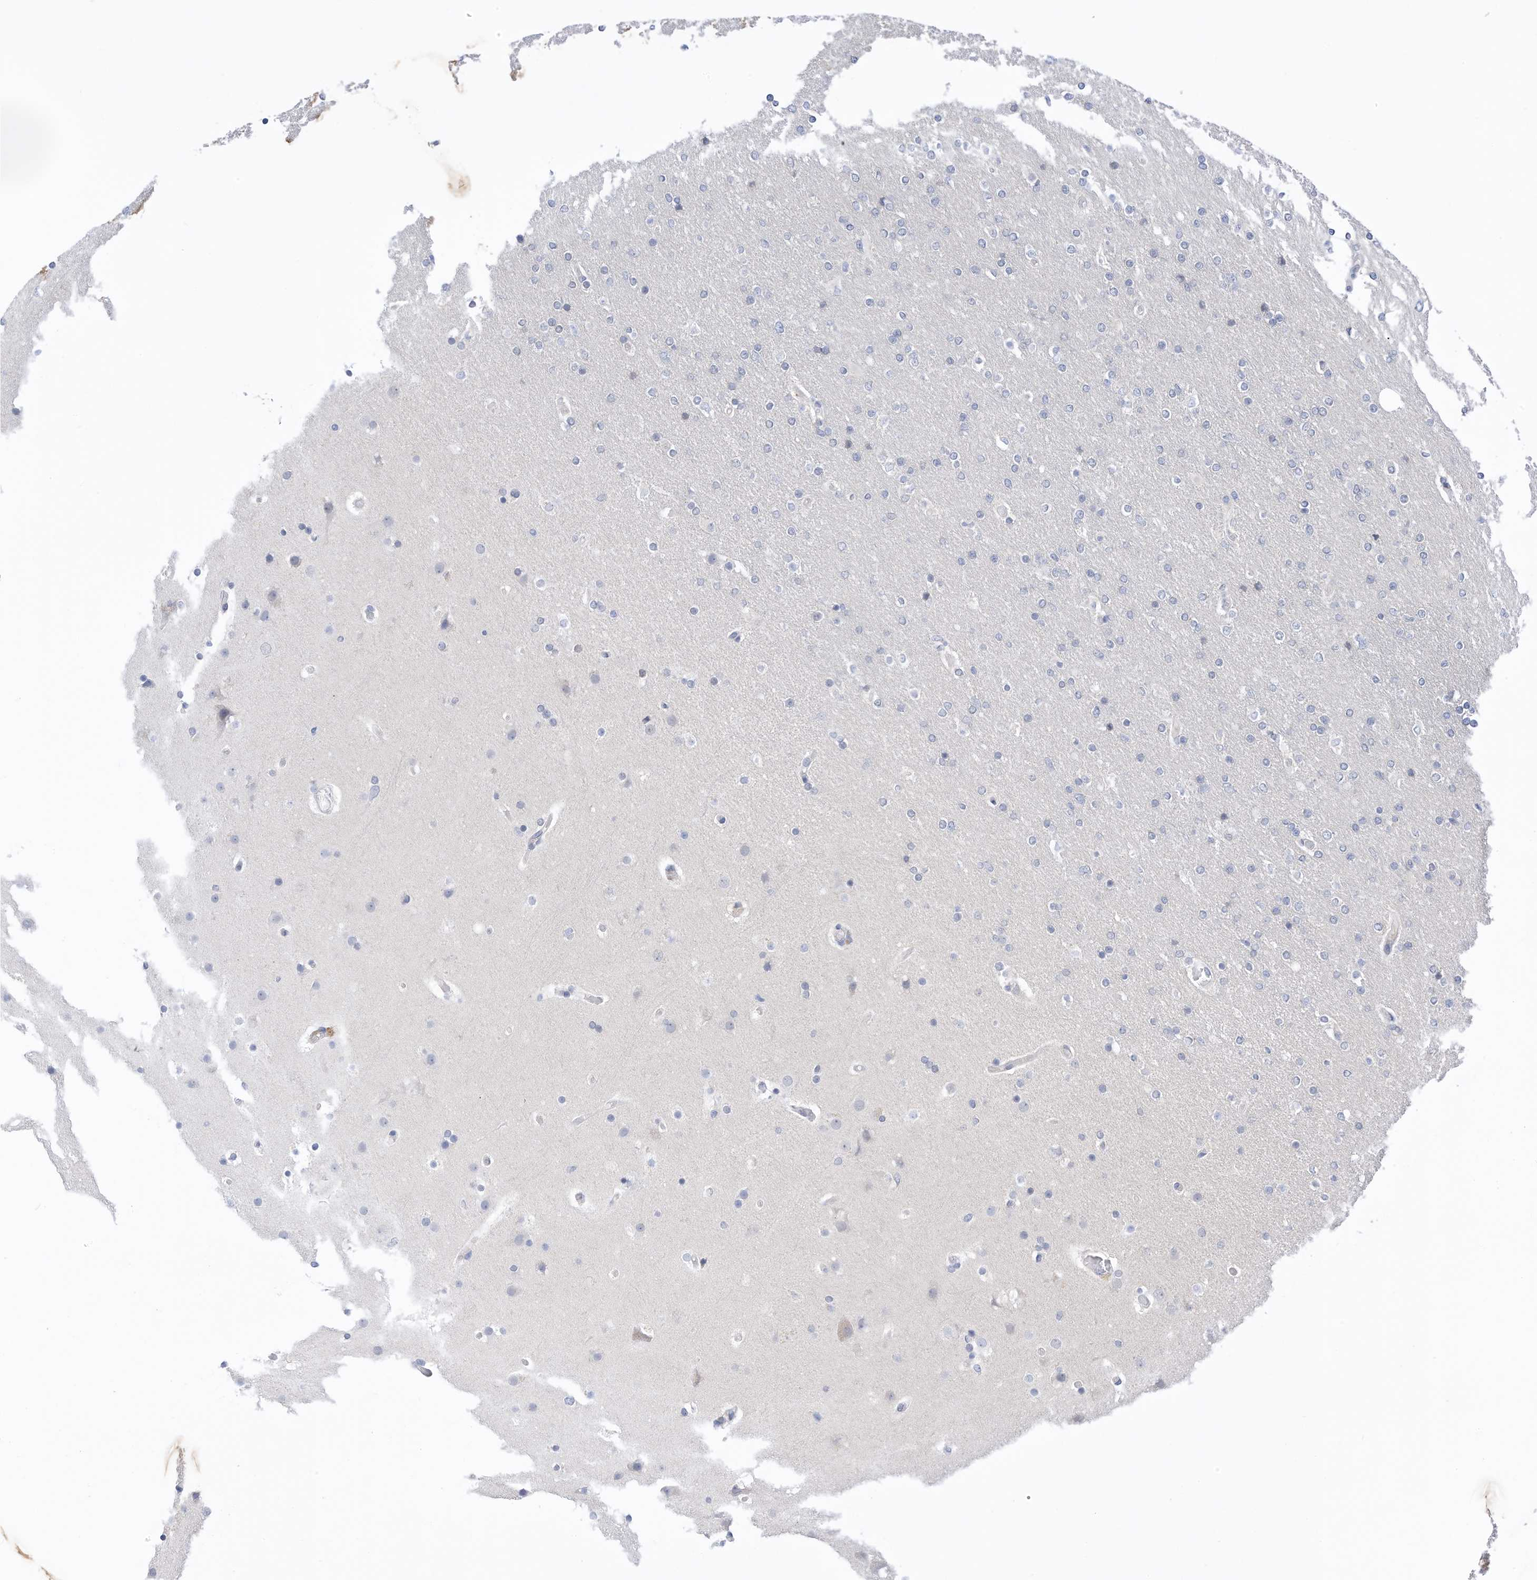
{"staining": {"intensity": "negative", "quantity": "none", "location": "none"}, "tissue": "glioma", "cell_type": "Tumor cells", "image_type": "cancer", "snomed": [{"axis": "morphology", "description": "Glioma, malignant, High grade"}, {"axis": "topography", "description": "Cerebral cortex"}], "caption": "Immunohistochemistry (IHC) micrograph of human glioma stained for a protein (brown), which demonstrates no expression in tumor cells.", "gene": "REC8", "patient": {"sex": "female", "age": 36}}